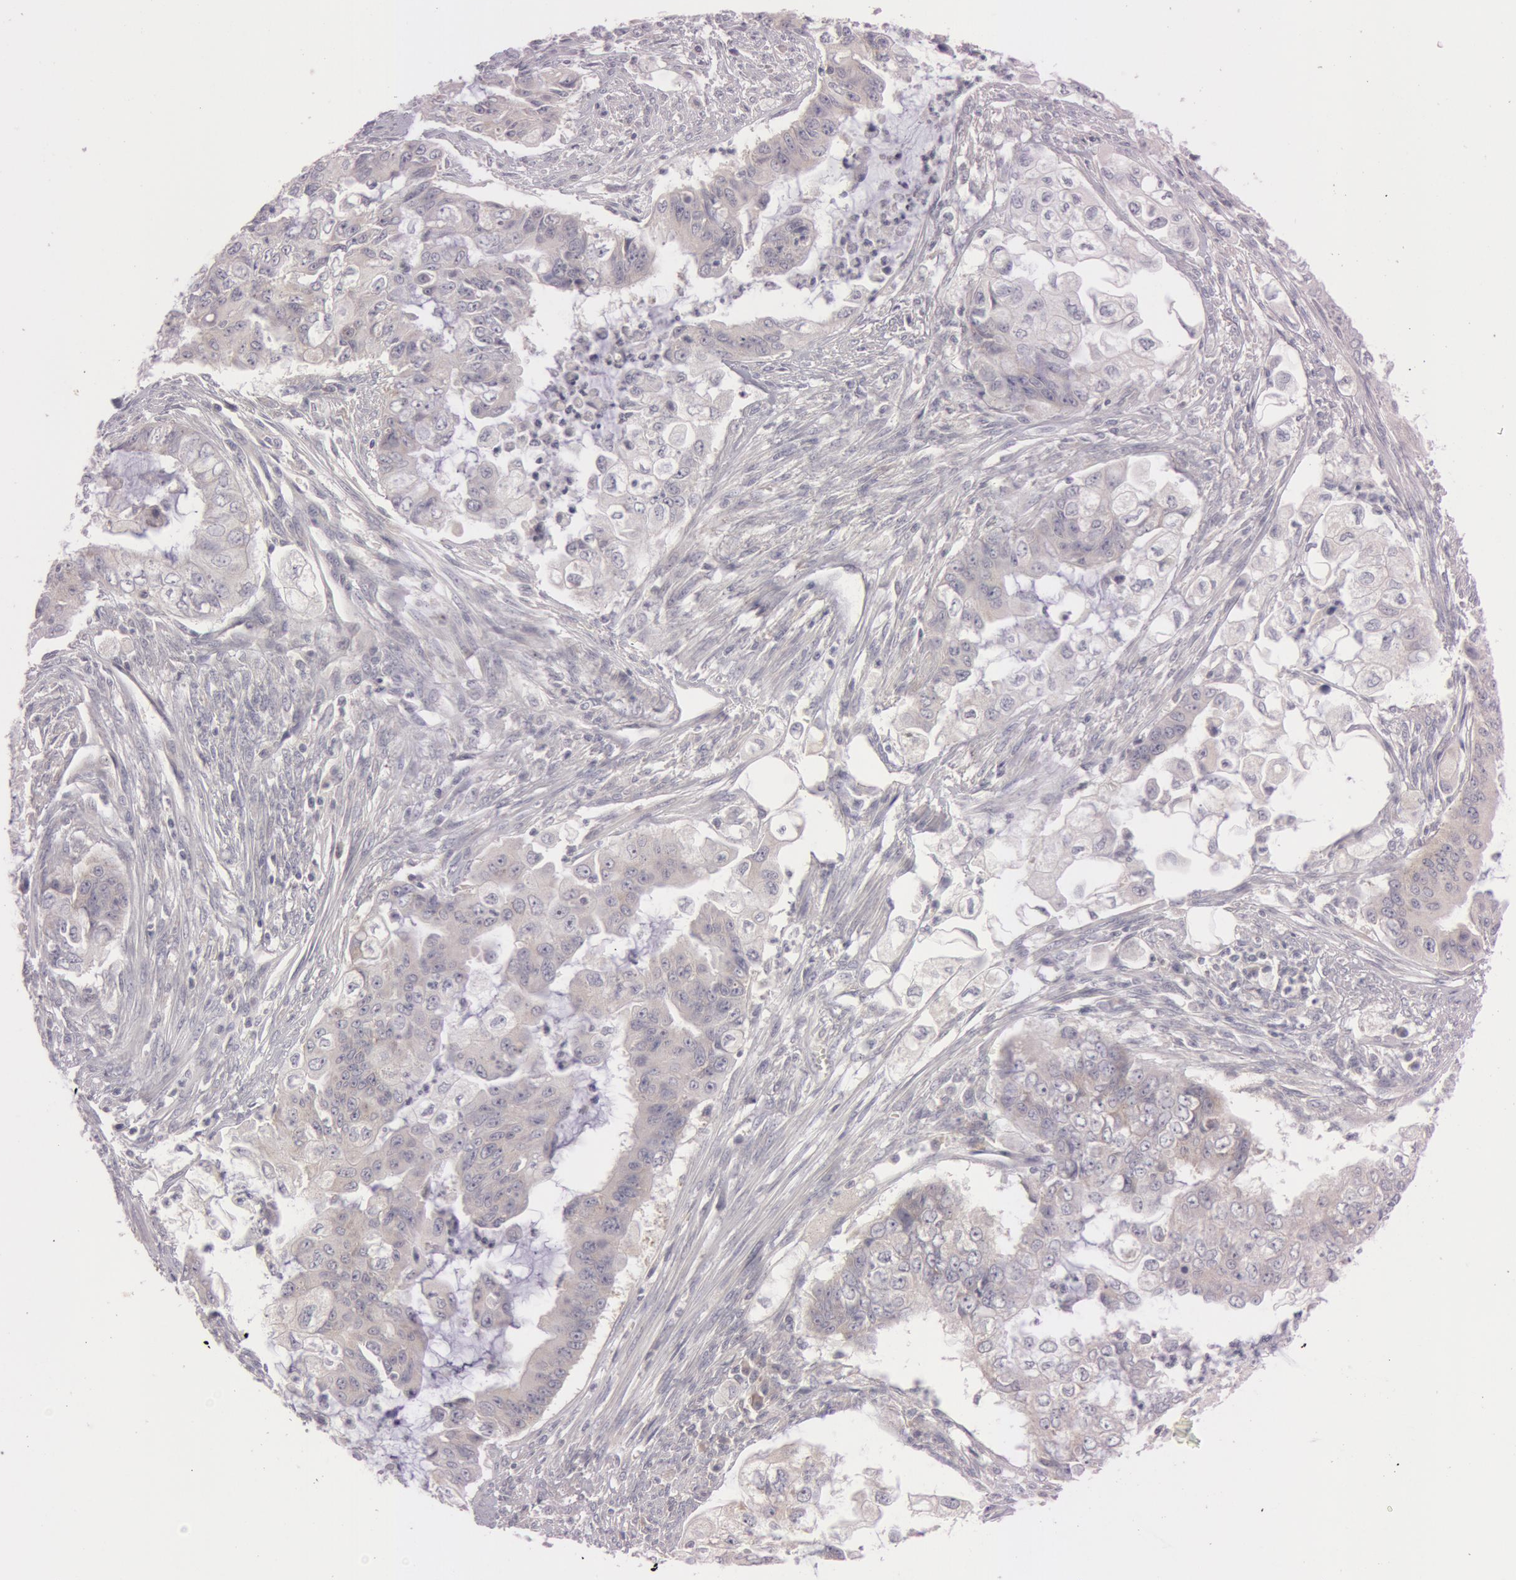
{"staining": {"intensity": "weak", "quantity": "<25%", "location": "cytoplasmic/membranous"}, "tissue": "endometrial cancer", "cell_type": "Tumor cells", "image_type": "cancer", "snomed": [{"axis": "morphology", "description": "Adenocarcinoma, NOS"}, {"axis": "topography", "description": "Endometrium"}], "caption": "DAB immunohistochemical staining of human adenocarcinoma (endometrial) demonstrates no significant positivity in tumor cells.", "gene": "RALGAPA1", "patient": {"sex": "female", "age": 75}}